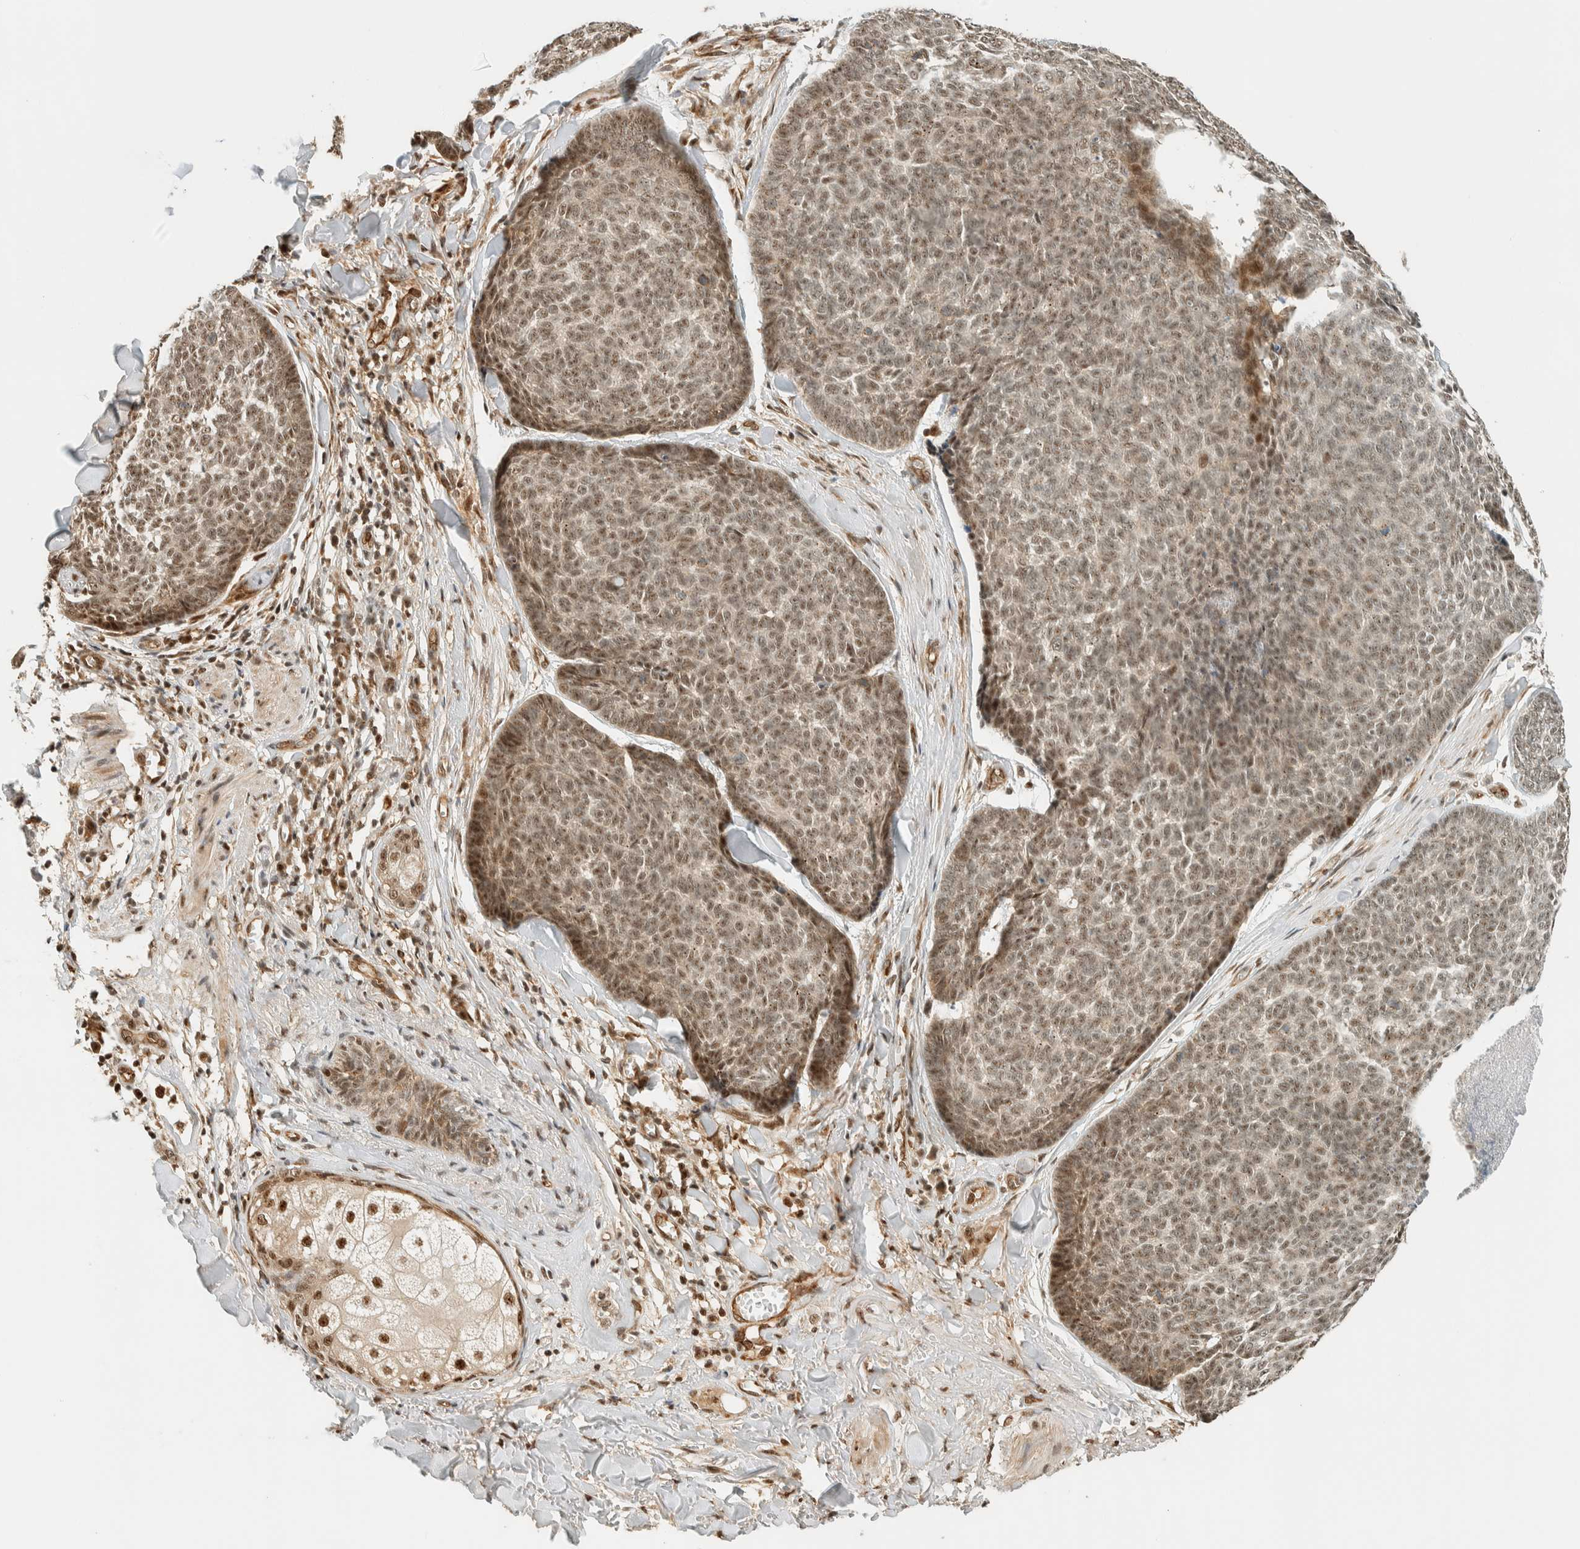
{"staining": {"intensity": "weak", "quantity": ">75%", "location": "nuclear"}, "tissue": "skin cancer", "cell_type": "Tumor cells", "image_type": "cancer", "snomed": [{"axis": "morphology", "description": "Basal cell carcinoma"}, {"axis": "topography", "description": "Skin"}], "caption": "Immunohistochemical staining of human skin basal cell carcinoma demonstrates low levels of weak nuclear staining in approximately >75% of tumor cells.", "gene": "SIK1", "patient": {"sex": "male", "age": 84}}